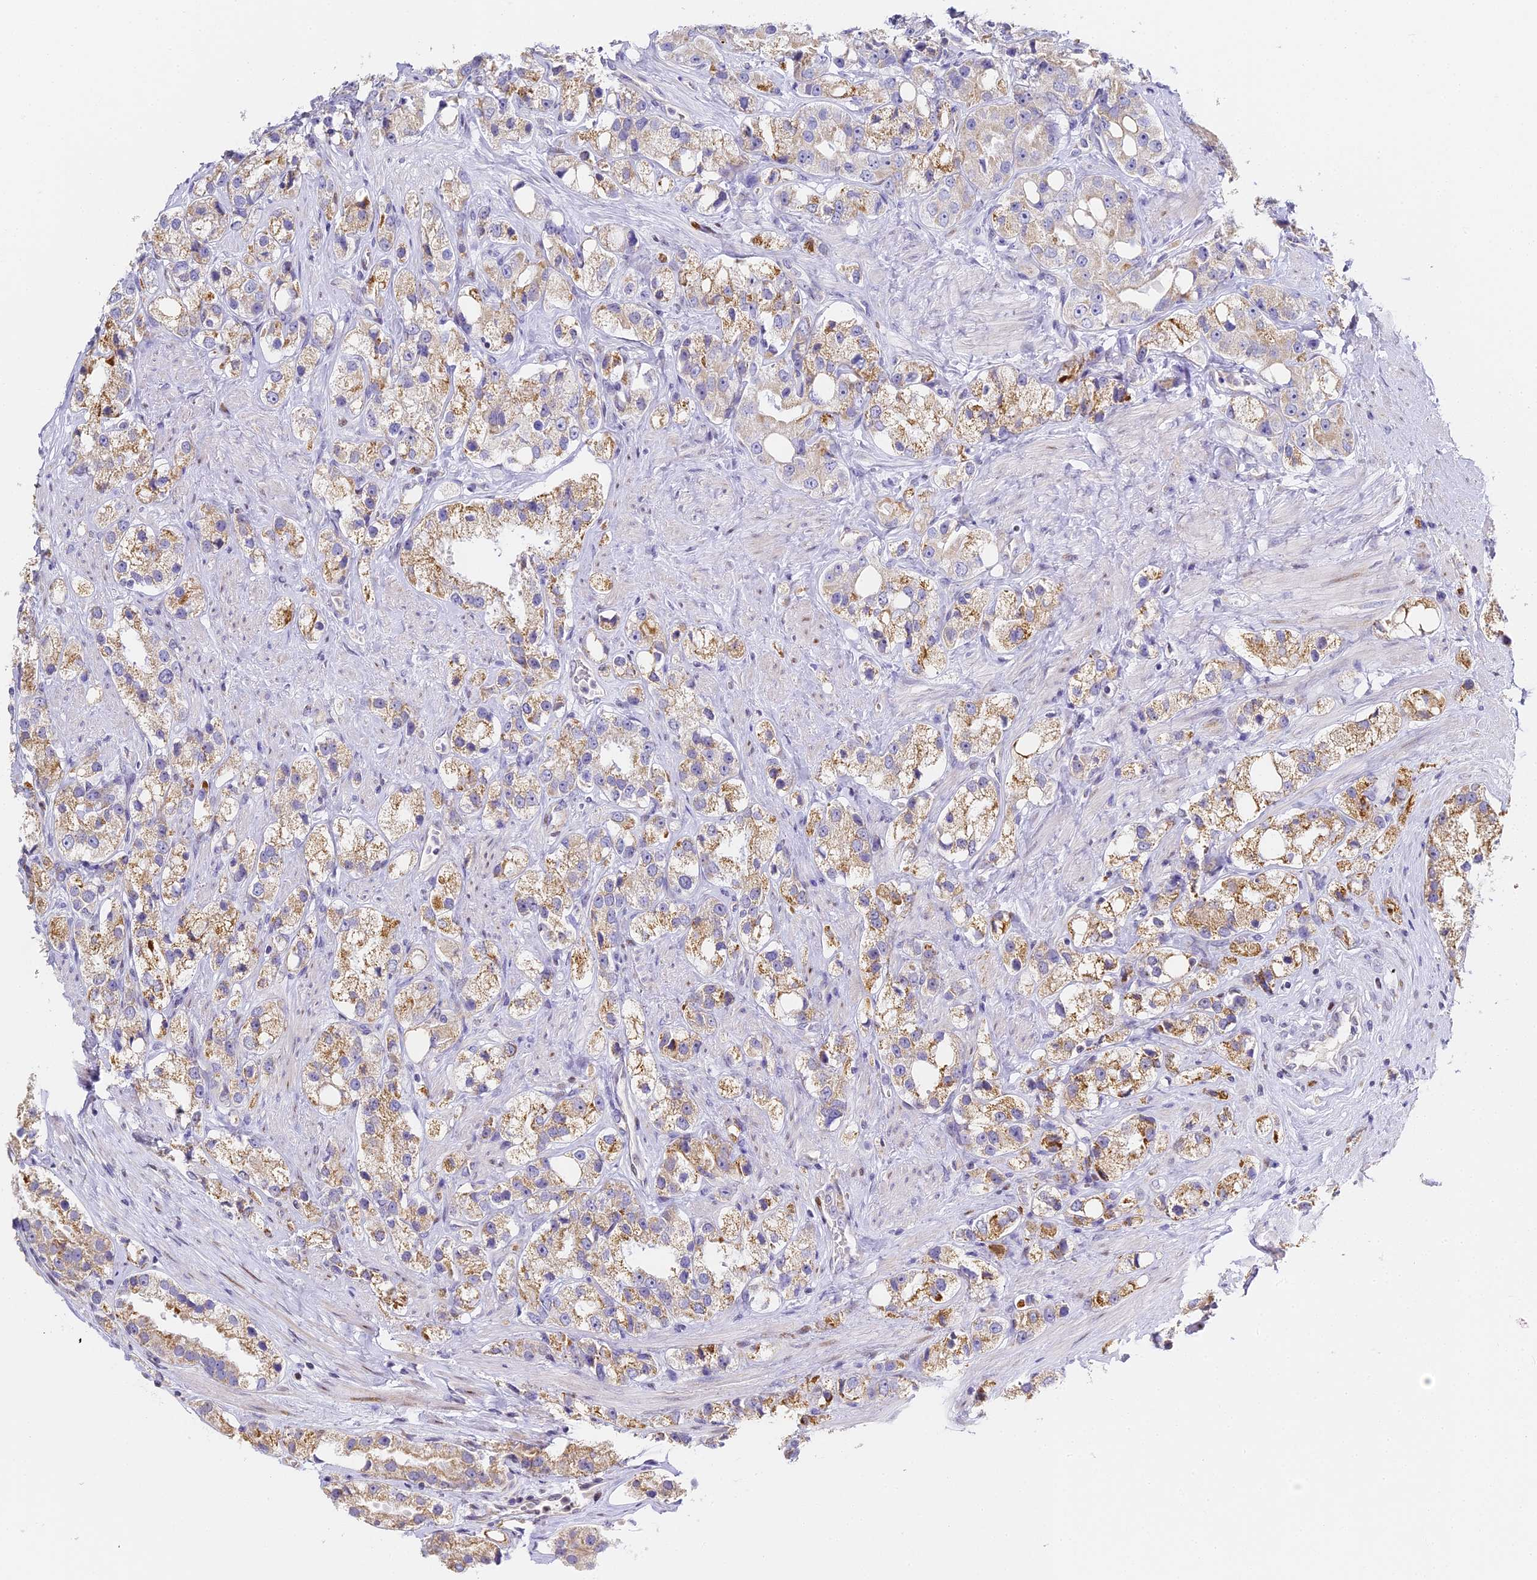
{"staining": {"intensity": "moderate", "quantity": ">75%", "location": "cytoplasmic/membranous"}, "tissue": "prostate cancer", "cell_type": "Tumor cells", "image_type": "cancer", "snomed": [{"axis": "morphology", "description": "Adenocarcinoma, NOS"}, {"axis": "topography", "description": "Prostate"}], "caption": "Moderate cytoplasmic/membranous positivity is seen in approximately >75% of tumor cells in prostate cancer (adenocarcinoma). (Brightfield microscopy of DAB IHC at high magnification).", "gene": "SERP1", "patient": {"sex": "male", "age": 79}}